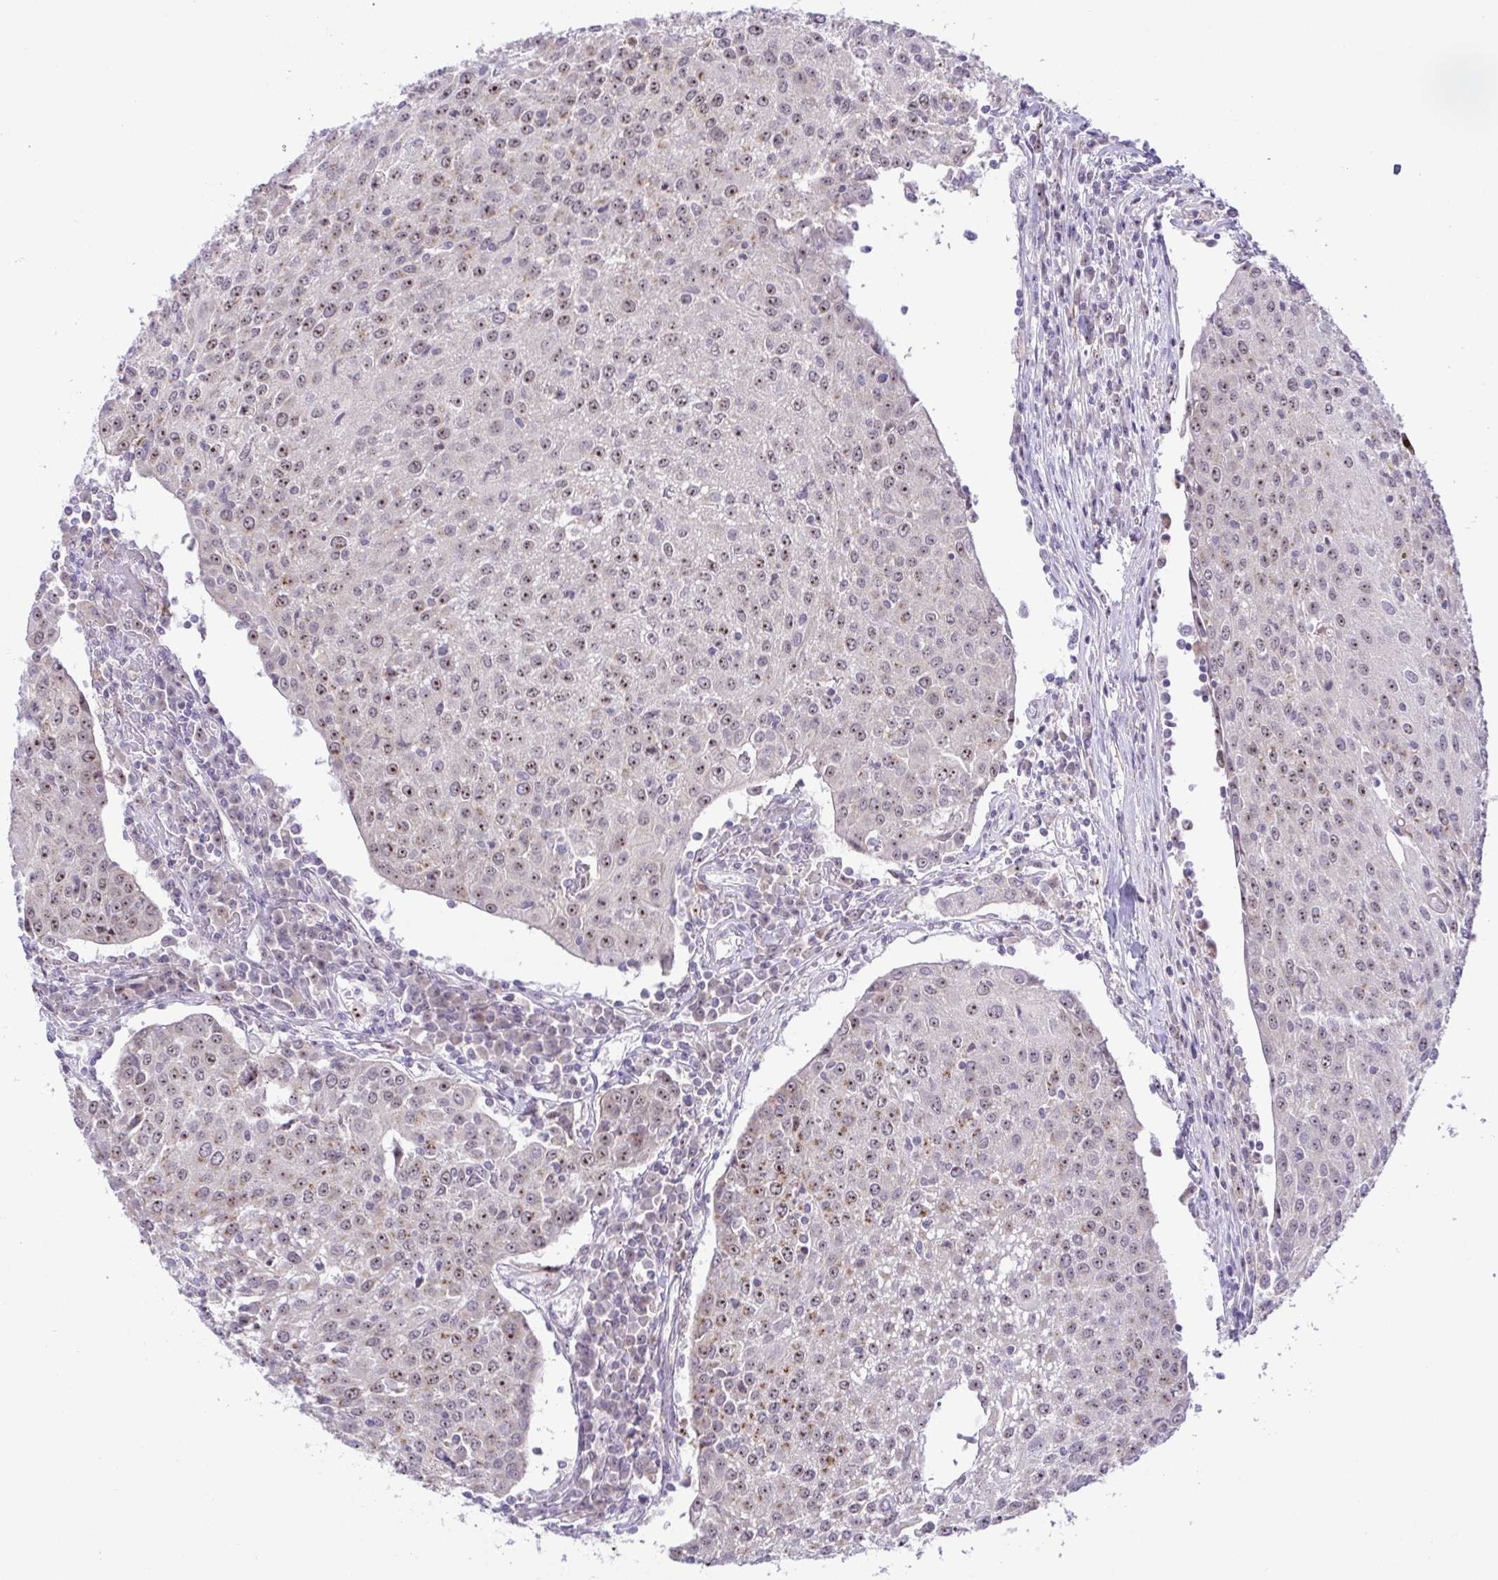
{"staining": {"intensity": "weak", "quantity": "25%-75%", "location": "nuclear"}, "tissue": "urothelial cancer", "cell_type": "Tumor cells", "image_type": "cancer", "snomed": [{"axis": "morphology", "description": "Urothelial carcinoma, High grade"}, {"axis": "topography", "description": "Urinary bladder"}], "caption": "DAB (3,3'-diaminobenzidine) immunohistochemical staining of urothelial carcinoma (high-grade) reveals weak nuclear protein expression in about 25%-75% of tumor cells.", "gene": "RSL24D1", "patient": {"sex": "female", "age": 85}}